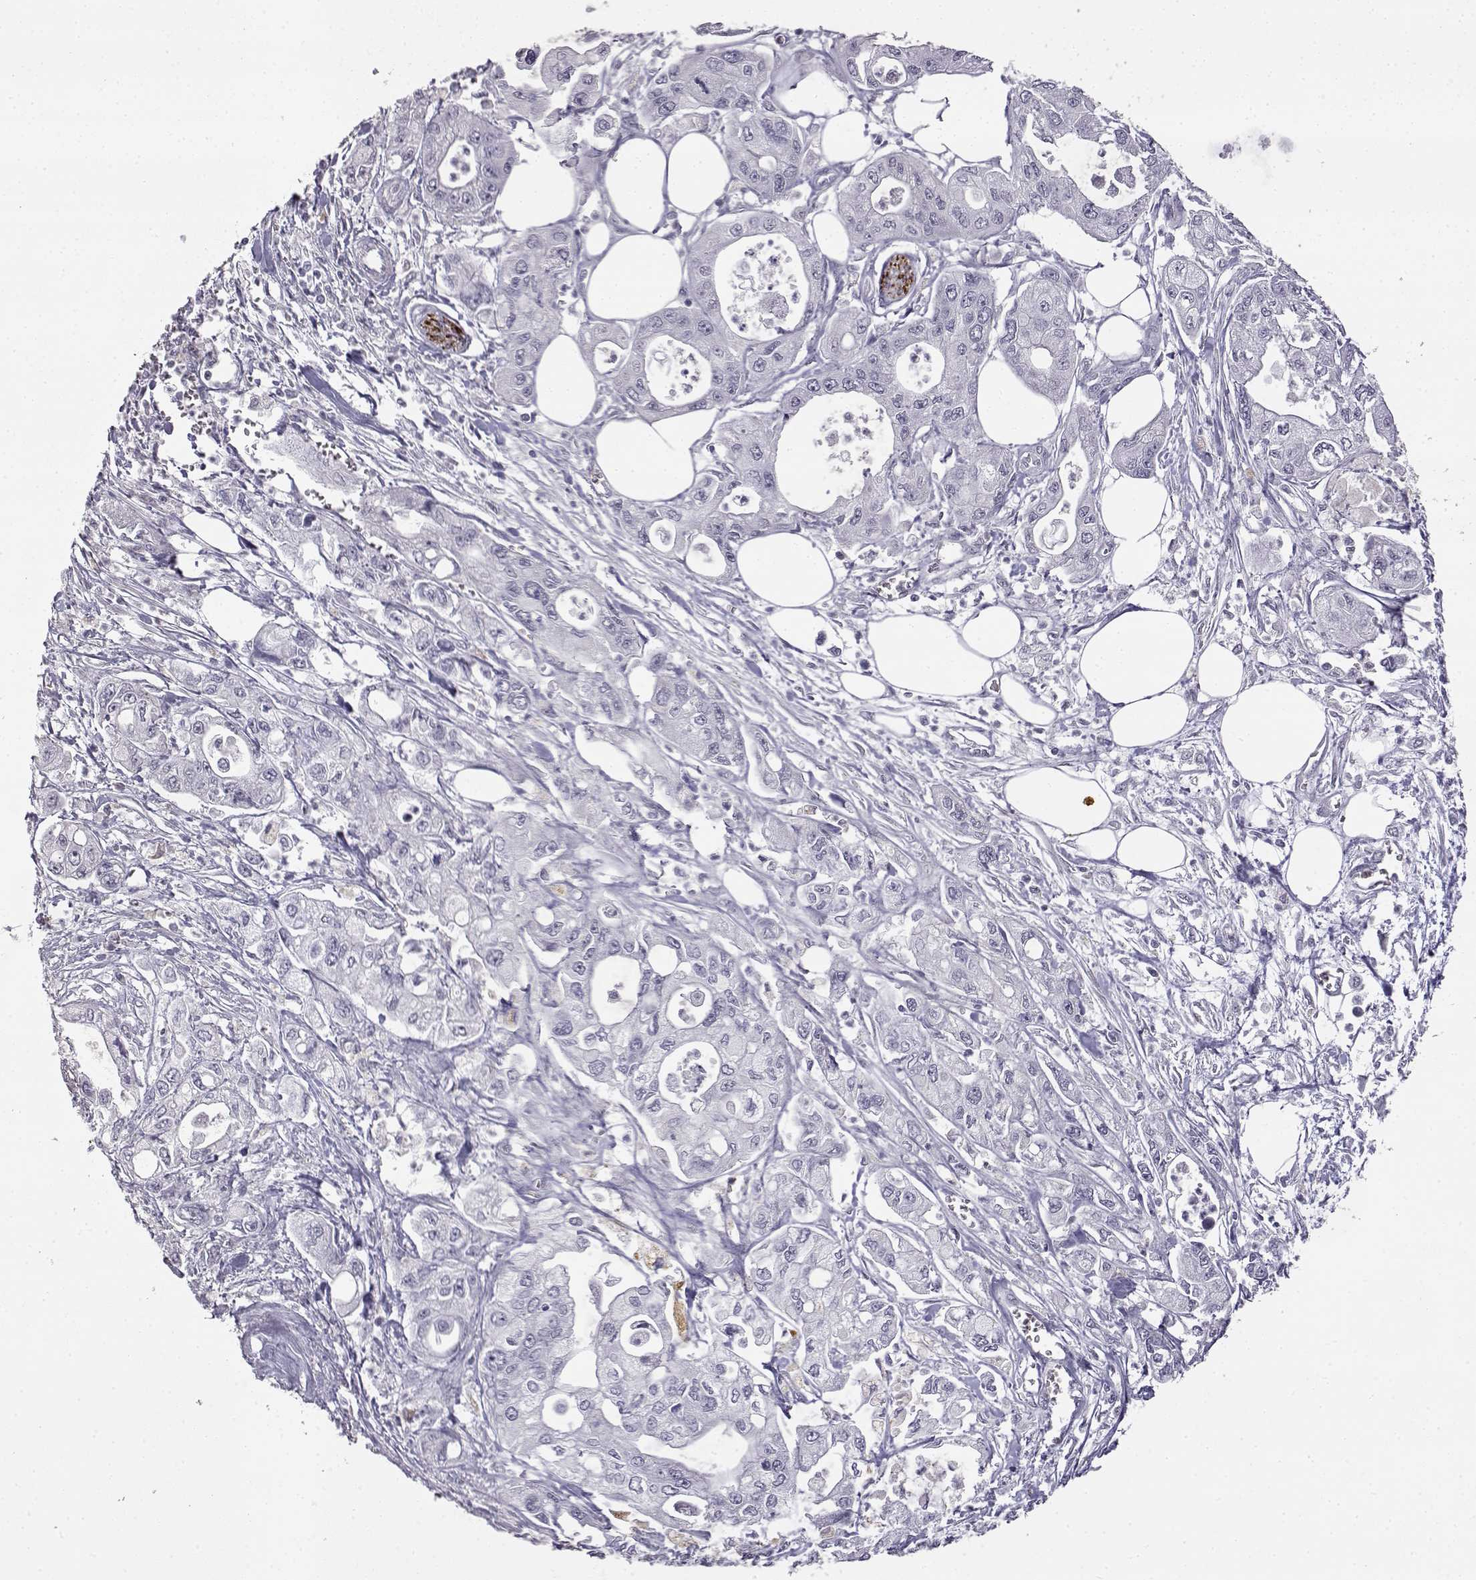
{"staining": {"intensity": "negative", "quantity": "none", "location": "none"}, "tissue": "pancreatic cancer", "cell_type": "Tumor cells", "image_type": "cancer", "snomed": [{"axis": "morphology", "description": "Adenocarcinoma, NOS"}, {"axis": "topography", "description": "Pancreas"}], "caption": "This is a photomicrograph of IHC staining of pancreatic cancer (adenocarcinoma), which shows no expression in tumor cells.", "gene": "VGF", "patient": {"sex": "male", "age": 70}}